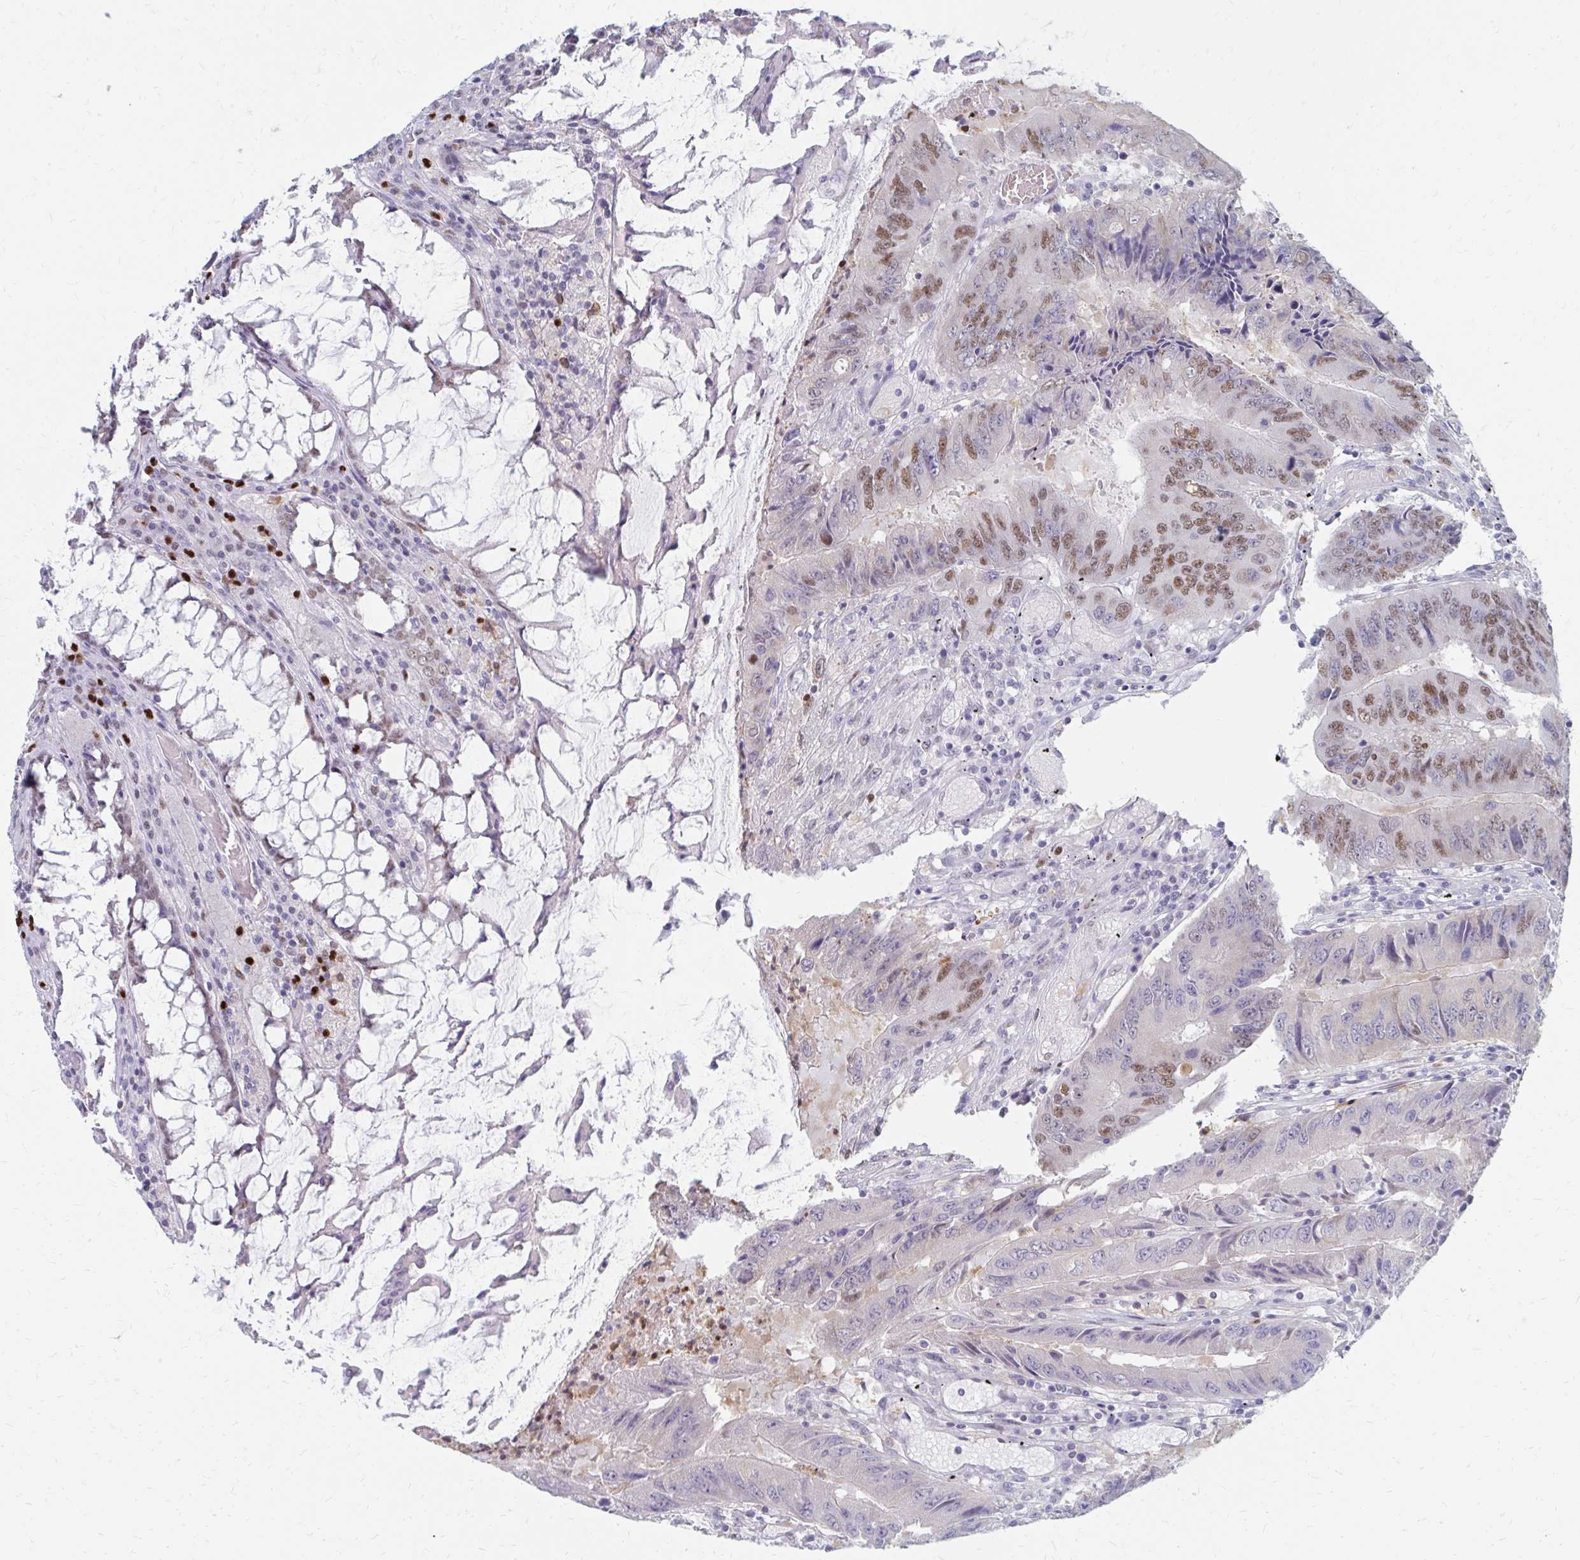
{"staining": {"intensity": "moderate", "quantity": "<25%", "location": "nuclear"}, "tissue": "colorectal cancer", "cell_type": "Tumor cells", "image_type": "cancer", "snomed": [{"axis": "morphology", "description": "Adenocarcinoma, NOS"}, {"axis": "topography", "description": "Colon"}], "caption": "Human colorectal adenocarcinoma stained with a brown dye exhibits moderate nuclear positive staining in about <25% of tumor cells.", "gene": "PLK3", "patient": {"sex": "male", "age": 53}}